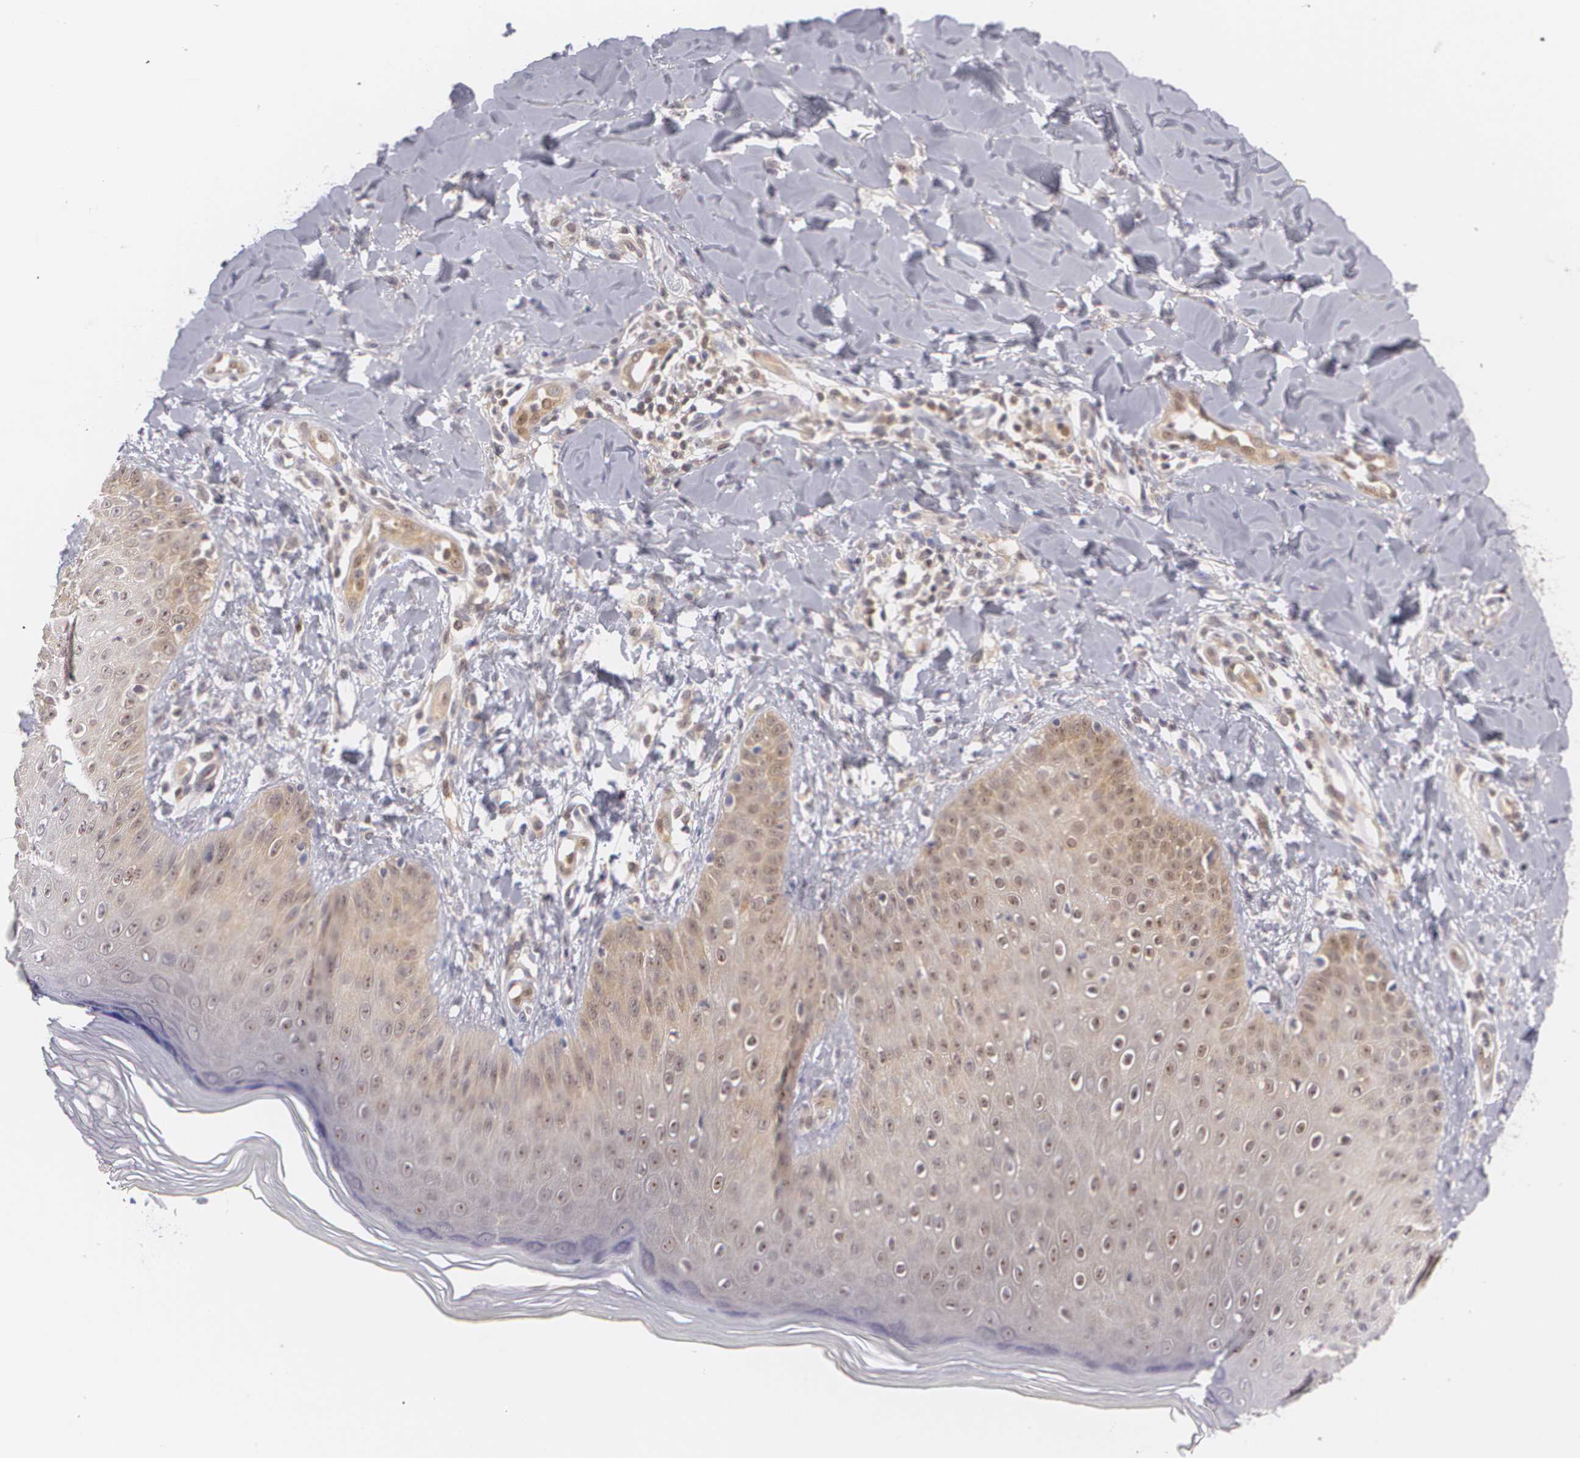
{"staining": {"intensity": "moderate", "quantity": ">75%", "location": "cytoplasmic/membranous"}, "tissue": "skin", "cell_type": "Epidermal cells", "image_type": "normal", "snomed": [{"axis": "morphology", "description": "Normal tissue, NOS"}, {"axis": "morphology", "description": "Inflammation, NOS"}, {"axis": "topography", "description": "Soft tissue"}, {"axis": "topography", "description": "Anal"}], "caption": "Human skin stained with a brown dye shows moderate cytoplasmic/membranous positive expression in approximately >75% of epidermal cells.", "gene": "BCL10", "patient": {"sex": "female", "age": 15}}